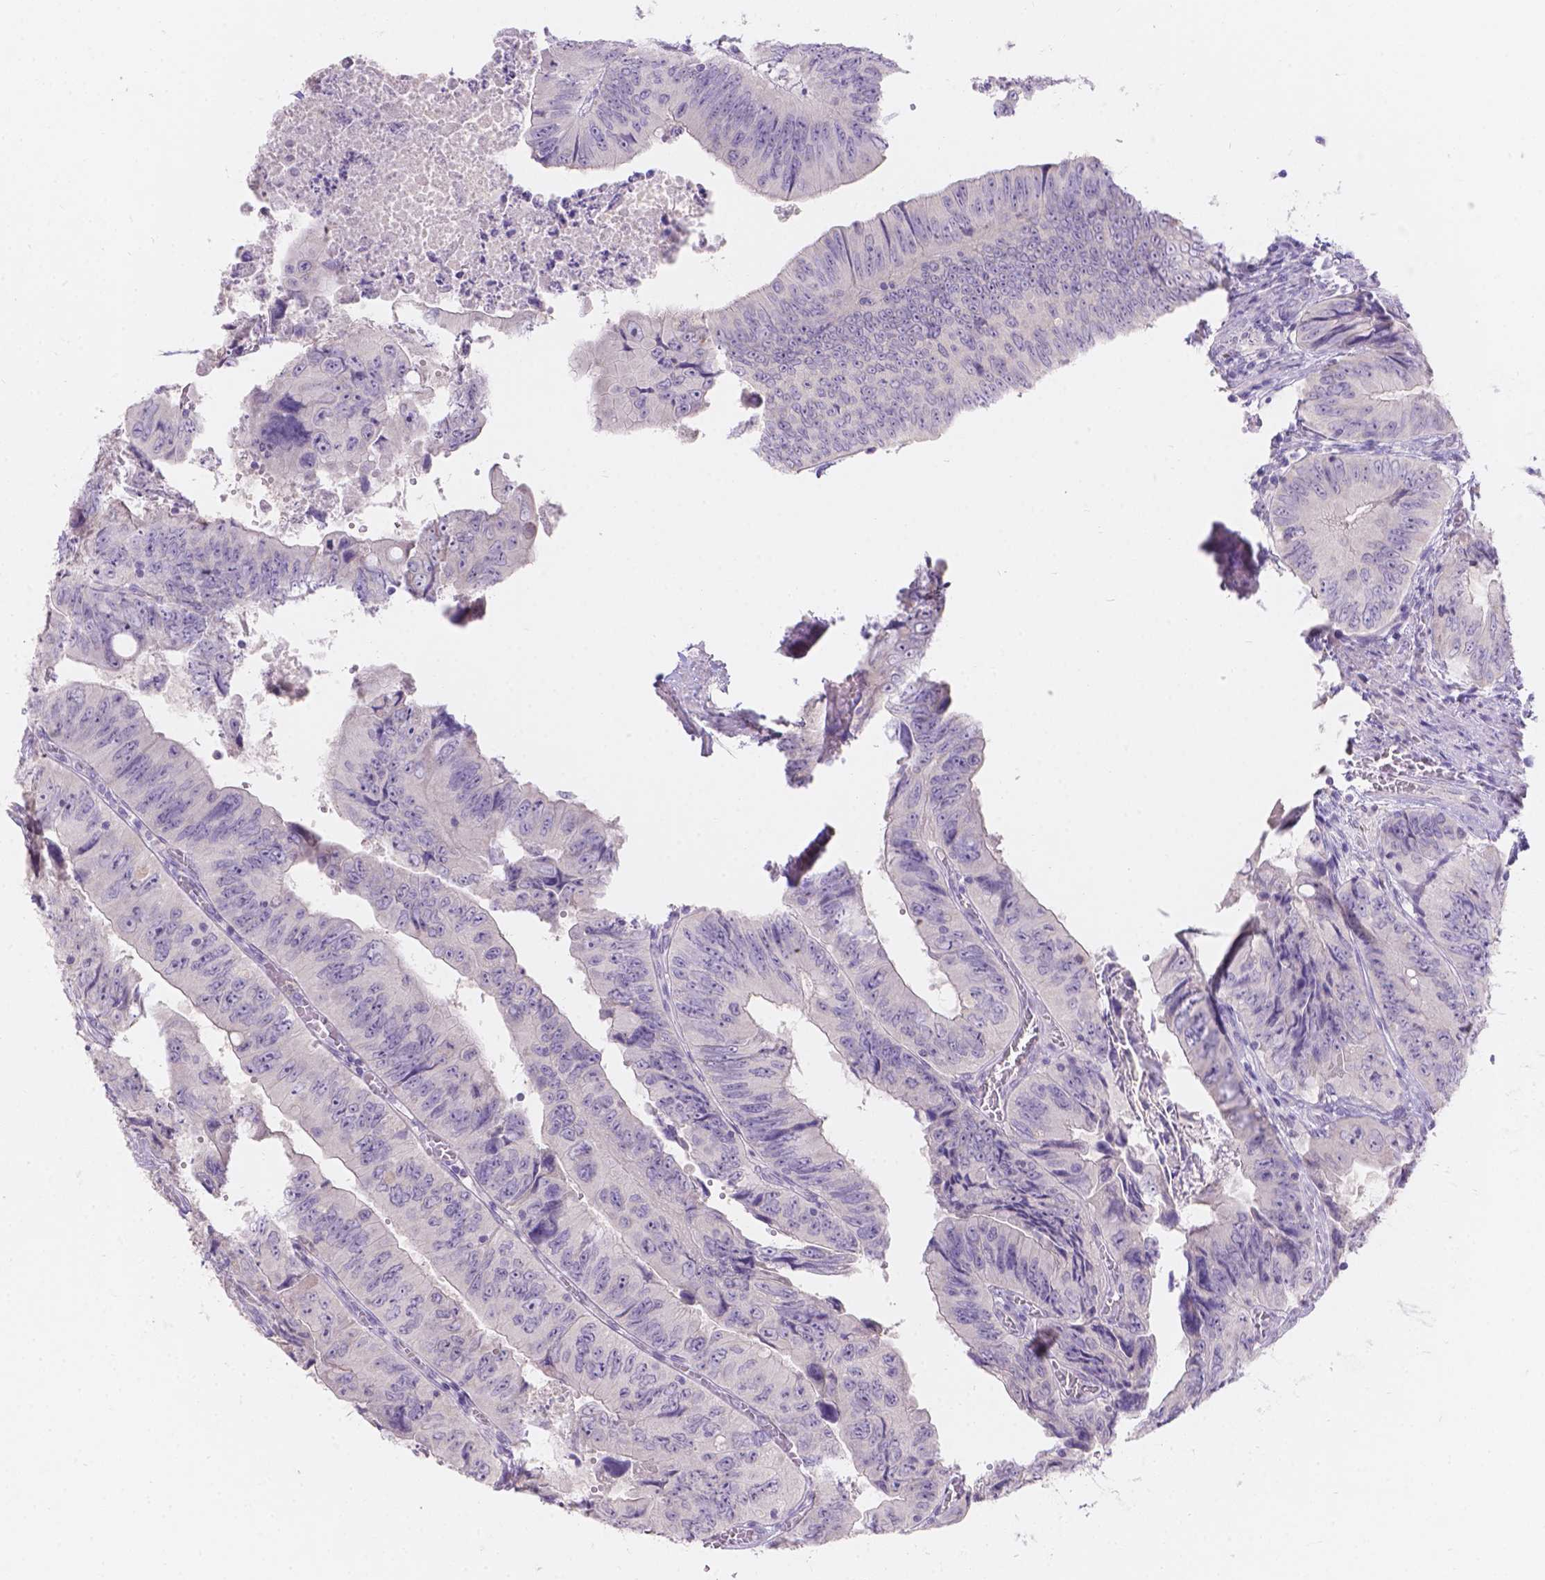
{"staining": {"intensity": "negative", "quantity": "none", "location": "none"}, "tissue": "colorectal cancer", "cell_type": "Tumor cells", "image_type": "cancer", "snomed": [{"axis": "morphology", "description": "Adenocarcinoma, NOS"}, {"axis": "topography", "description": "Colon"}], "caption": "Immunohistochemistry (IHC) of colorectal adenocarcinoma exhibits no positivity in tumor cells.", "gene": "DCAF4L1", "patient": {"sex": "female", "age": 84}}